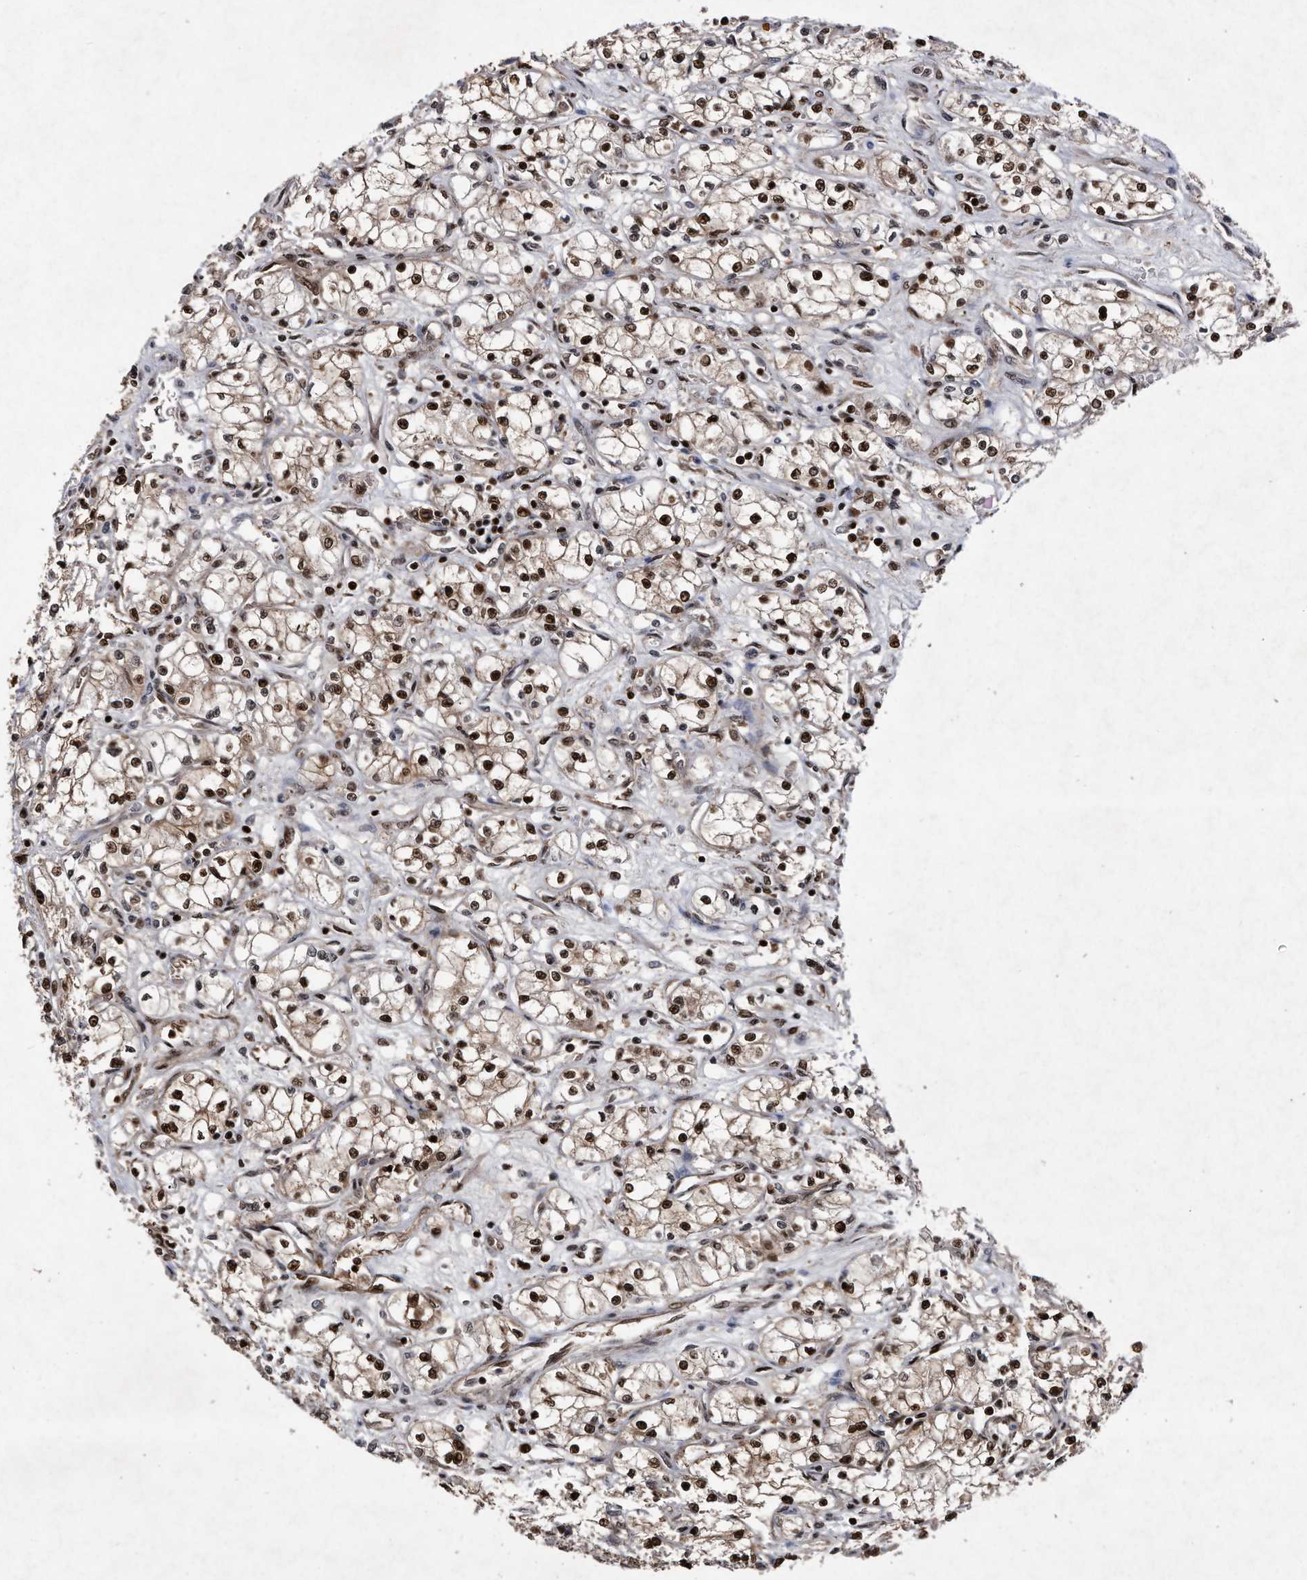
{"staining": {"intensity": "moderate", "quantity": ">75%", "location": "nuclear"}, "tissue": "renal cancer", "cell_type": "Tumor cells", "image_type": "cancer", "snomed": [{"axis": "morphology", "description": "Normal tissue, NOS"}, {"axis": "morphology", "description": "Adenocarcinoma, NOS"}, {"axis": "topography", "description": "Kidney"}], "caption": "Immunohistochemical staining of human renal adenocarcinoma displays medium levels of moderate nuclear staining in approximately >75% of tumor cells.", "gene": "RAD23B", "patient": {"sex": "male", "age": 59}}